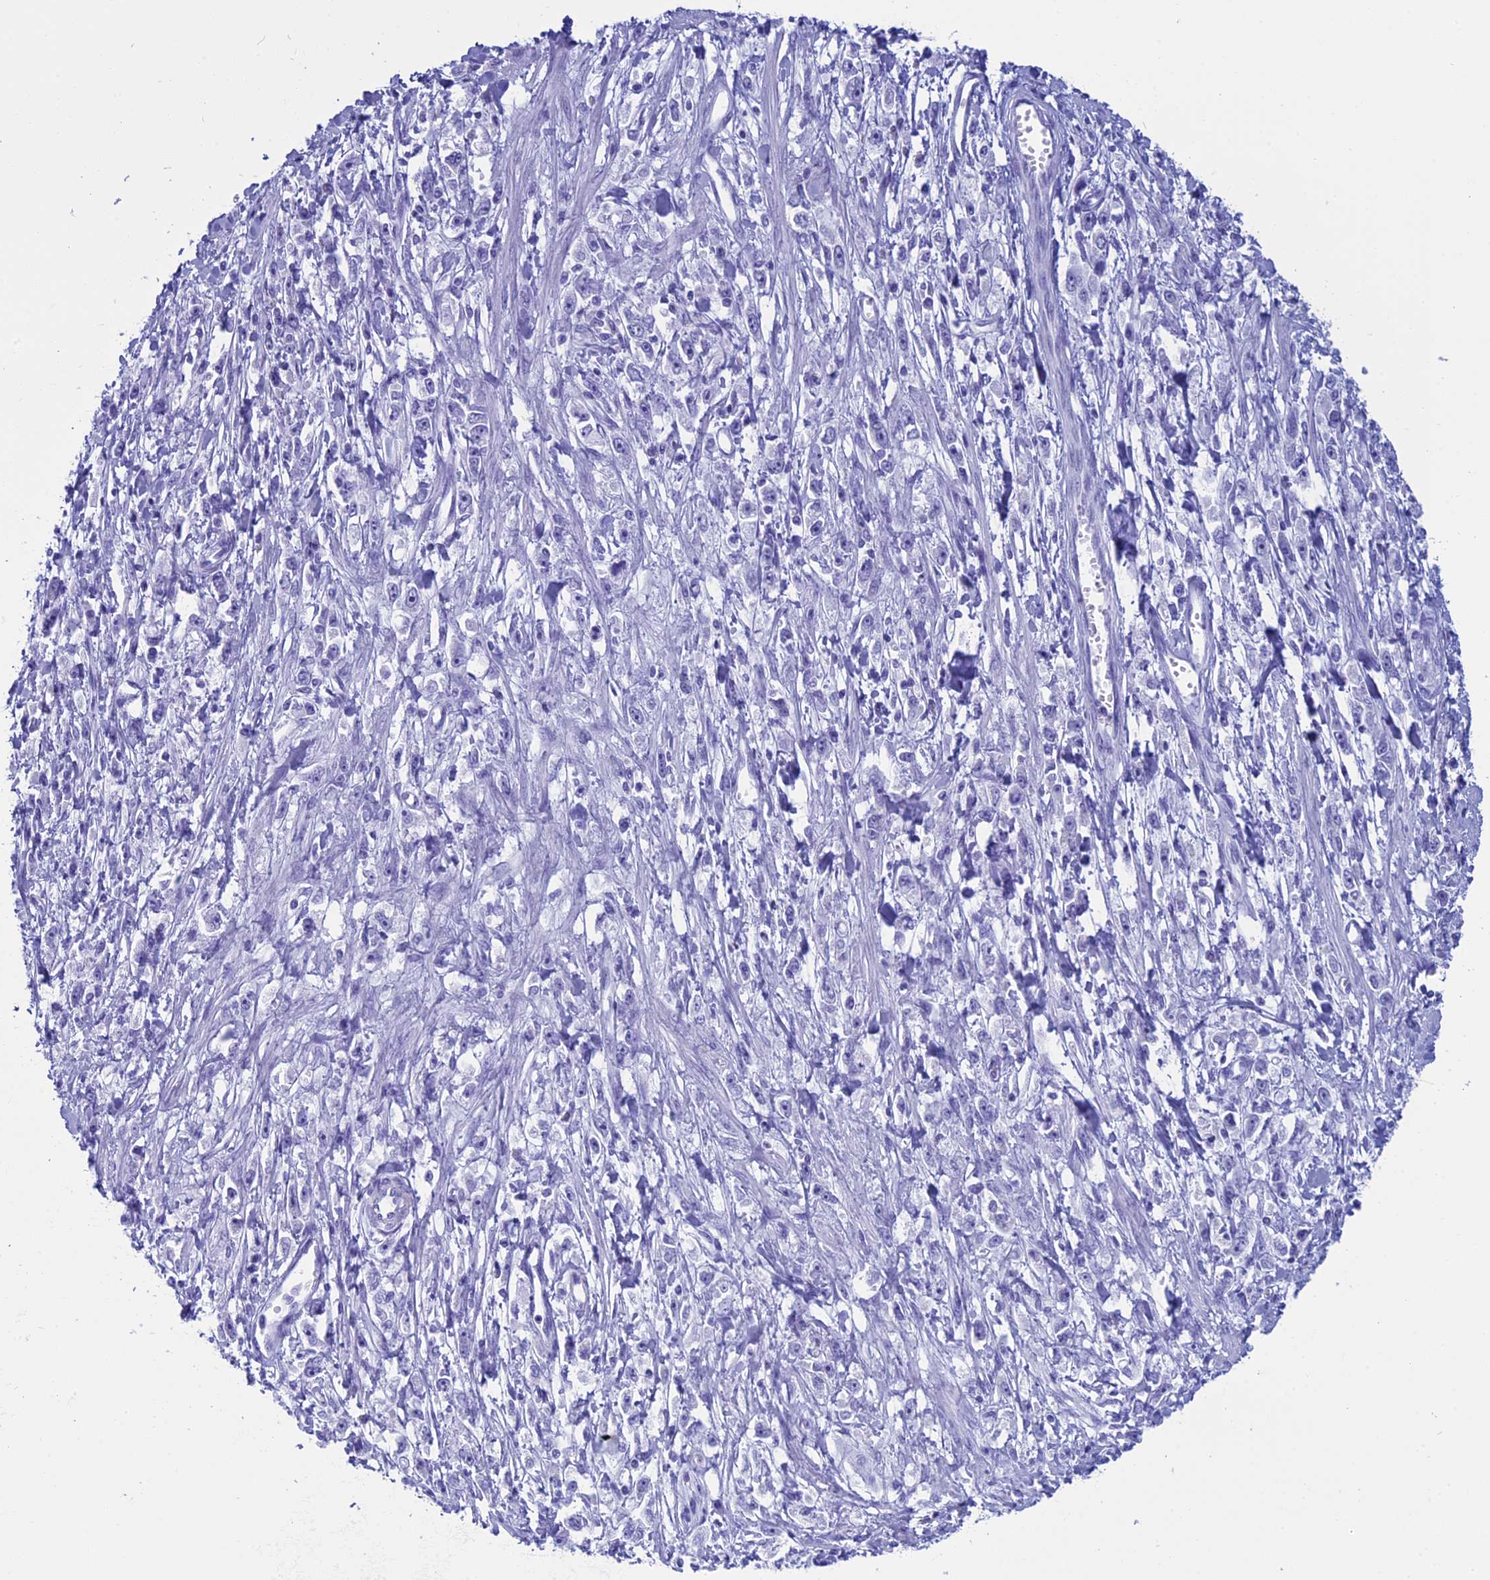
{"staining": {"intensity": "negative", "quantity": "none", "location": "none"}, "tissue": "stomach cancer", "cell_type": "Tumor cells", "image_type": "cancer", "snomed": [{"axis": "morphology", "description": "Adenocarcinoma, NOS"}, {"axis": "topography", "description": "Stomach"}], "caption": "Immunohistochemical staining of human stomach adenocarcinoma exhibits no significant positivity in tumor cells.", "gene": "FAM169A", "patient": {"sex": "female", "age": 59}}